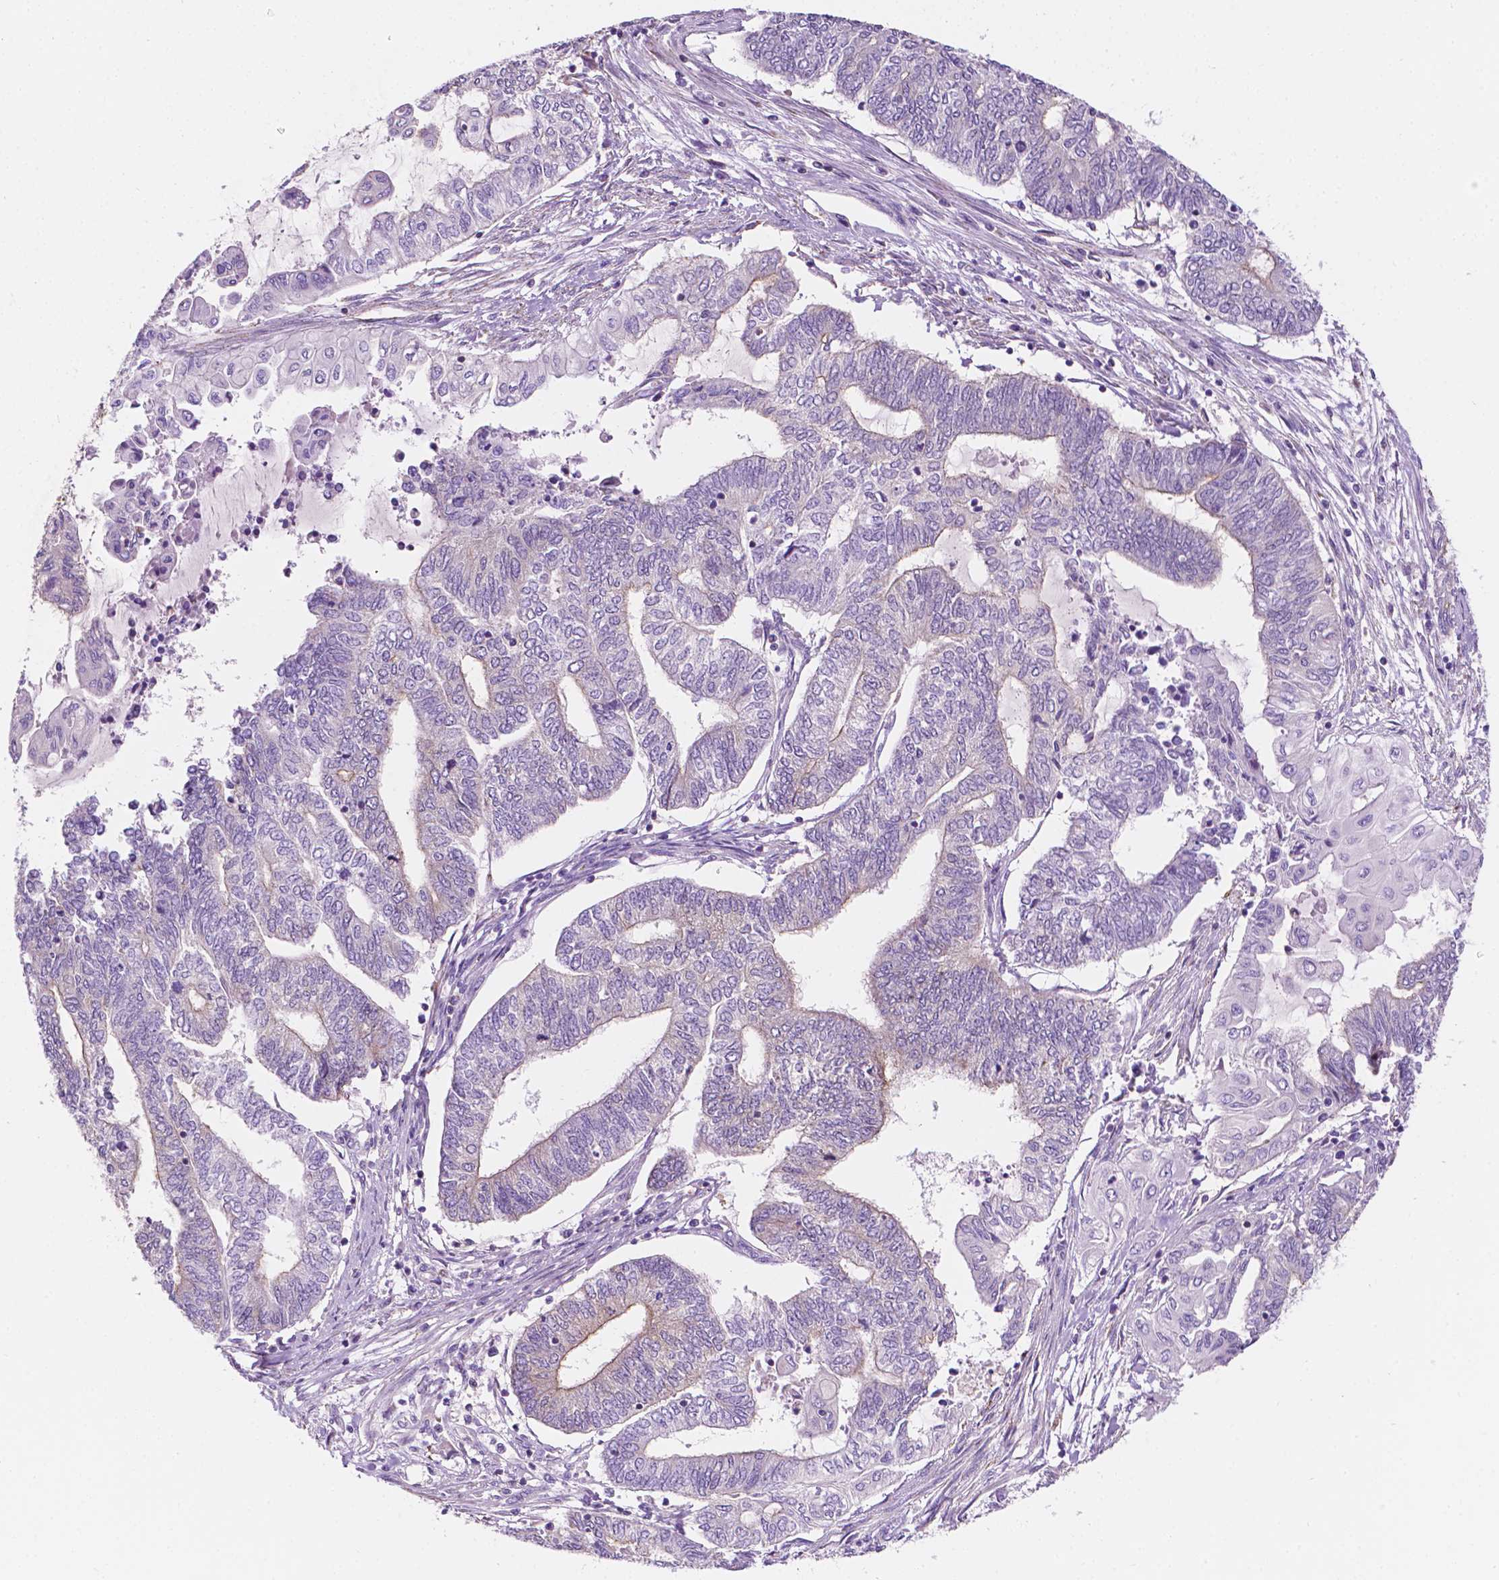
{"staining": {"intensity": "negative", "quantity": "none", "location": "none"}, "tissue": "endometrial cancer", "cell_type": "Tumor cells", "image_type": "cancer", "snomed": [{"axis": "morphology", "description": "Adenocarcinoma, NOS"}, {"axis": "topography", "description": "Uterus"}, {"axis": "topography", "description": "Endometrium"}], "caption": "A photomicrograph of human adenocarcinoma (endometrial) is negative for staining in tumor cells.", "gene": "NOS1AP", "patient": {"sex": "female", "age": 70}}